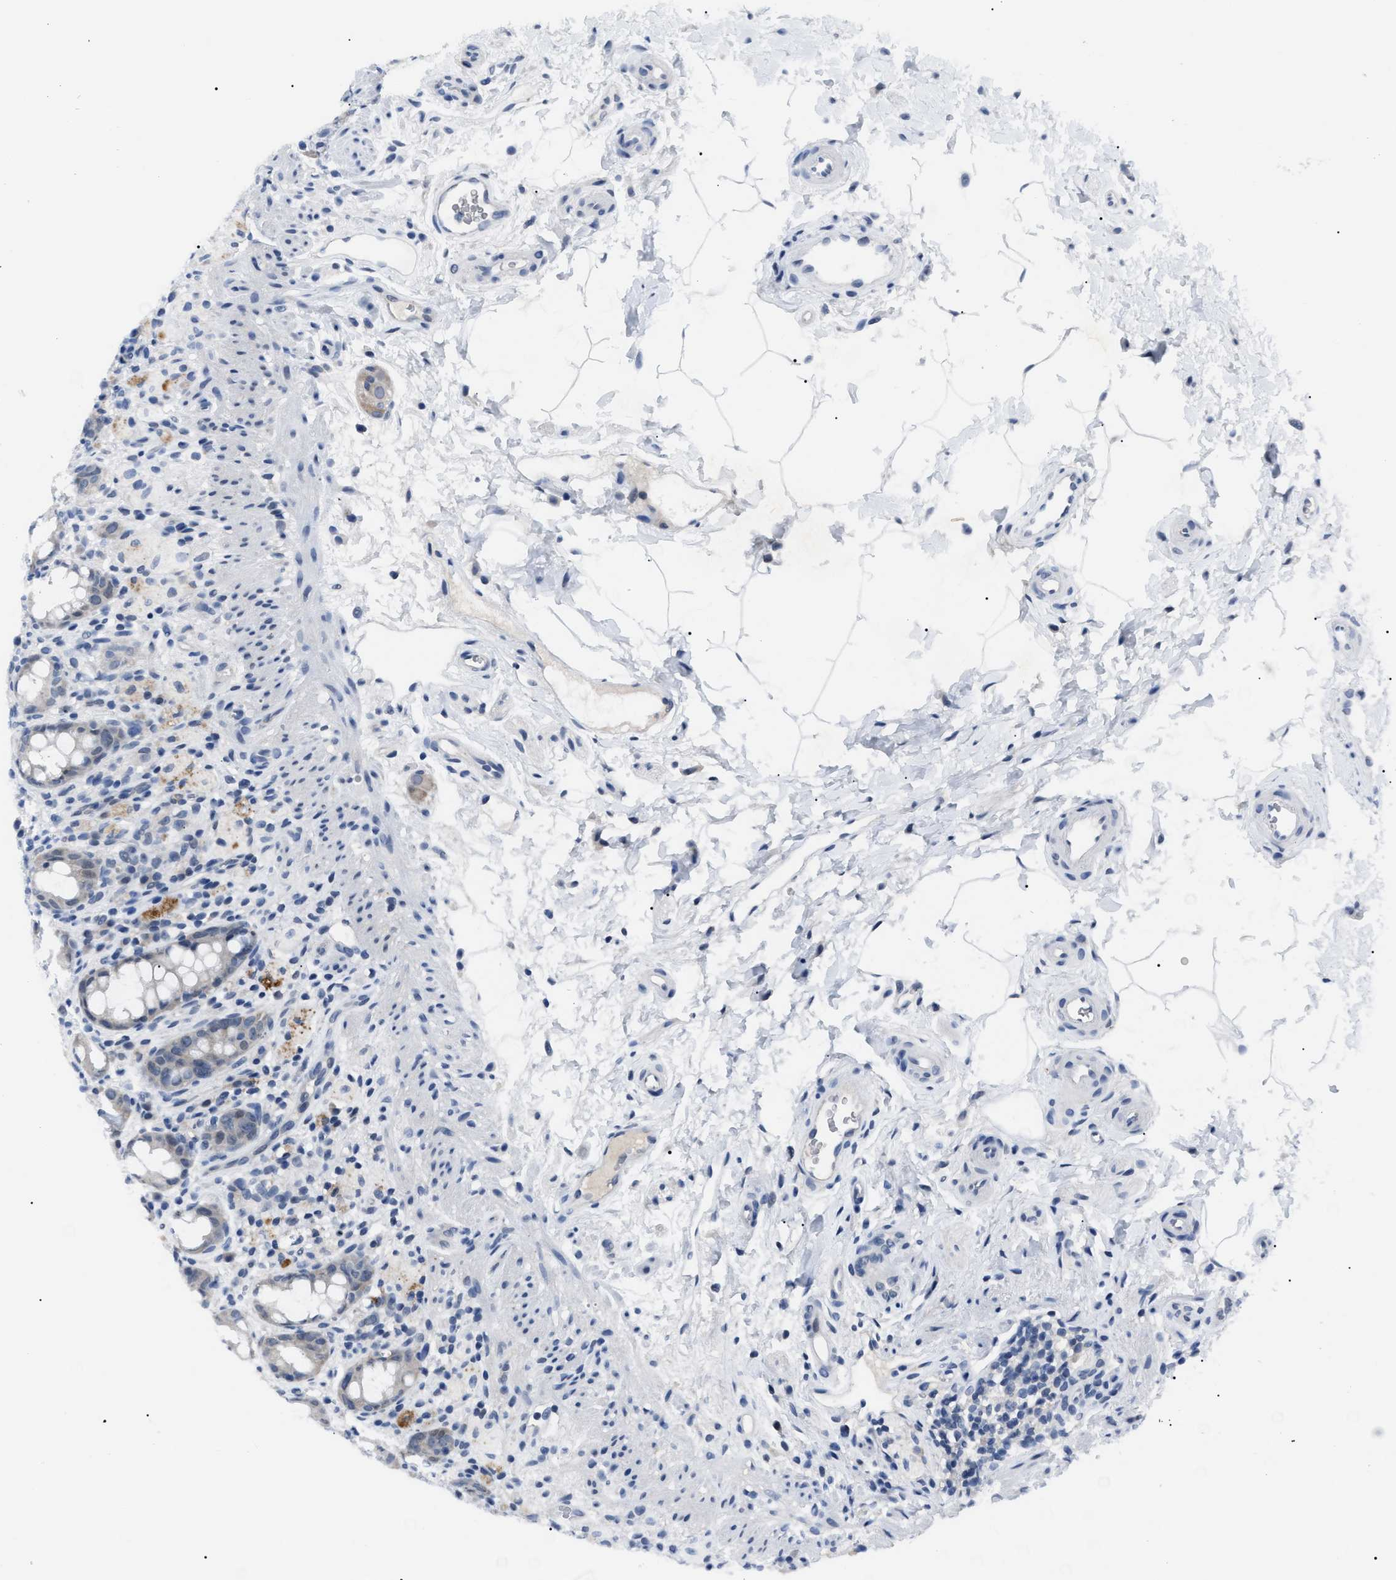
{"staining": {"intensity": "negative", "quantity": "none", "location": "none"}, "tissue": "rectum", "cell_type": "Glandular cells", "image_type": "normal", "snomed": [{"axis": "morphology", "description": "Normal tissue, NOS"}, {"axis": "topography", "description": "Rectum"}], "caption": "The histopathology image demonstrates no significant positivity in glandular cells of rectum.", "gene": "LRWD1", "patient": {"sex": "male", "age": 44}}